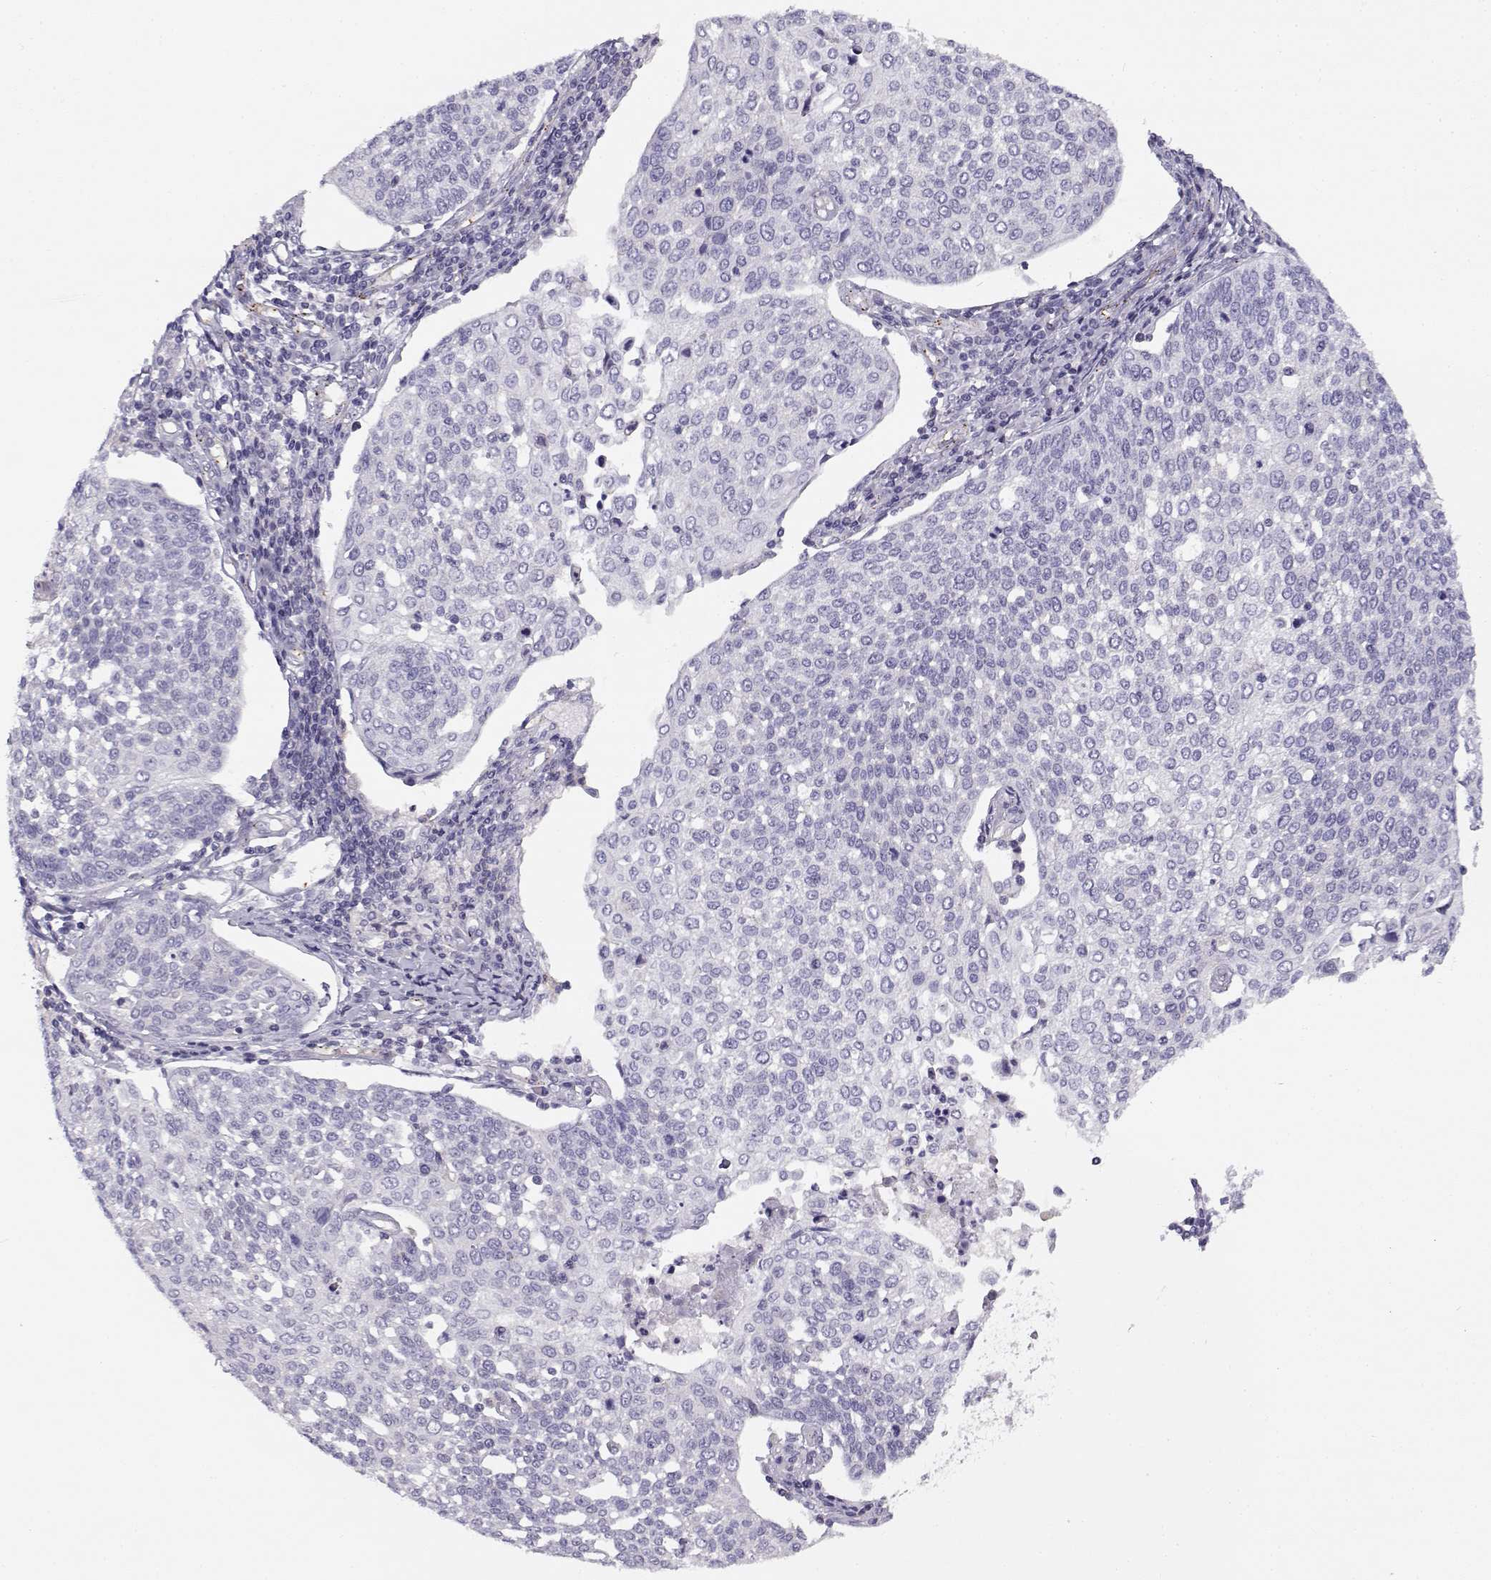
{"staining": {"intensity": "negative", "quantity": "none", "location": "none"}, "tissue": "cervical cancer", "cell_type": "Tumor cells", "image_type": "cancer", "snomed": [{"axis": "morphology", "description": "Squamous cell carcinoma, NOS"}, {"axis": "topography", "description": "Cervix"}], "caption": "Cervical cancer was stained to show a protein in brown. There is no significant expression in tumor cells.", "gene": "MYO1A", "patient": {"sex": "female", "age": 34}}